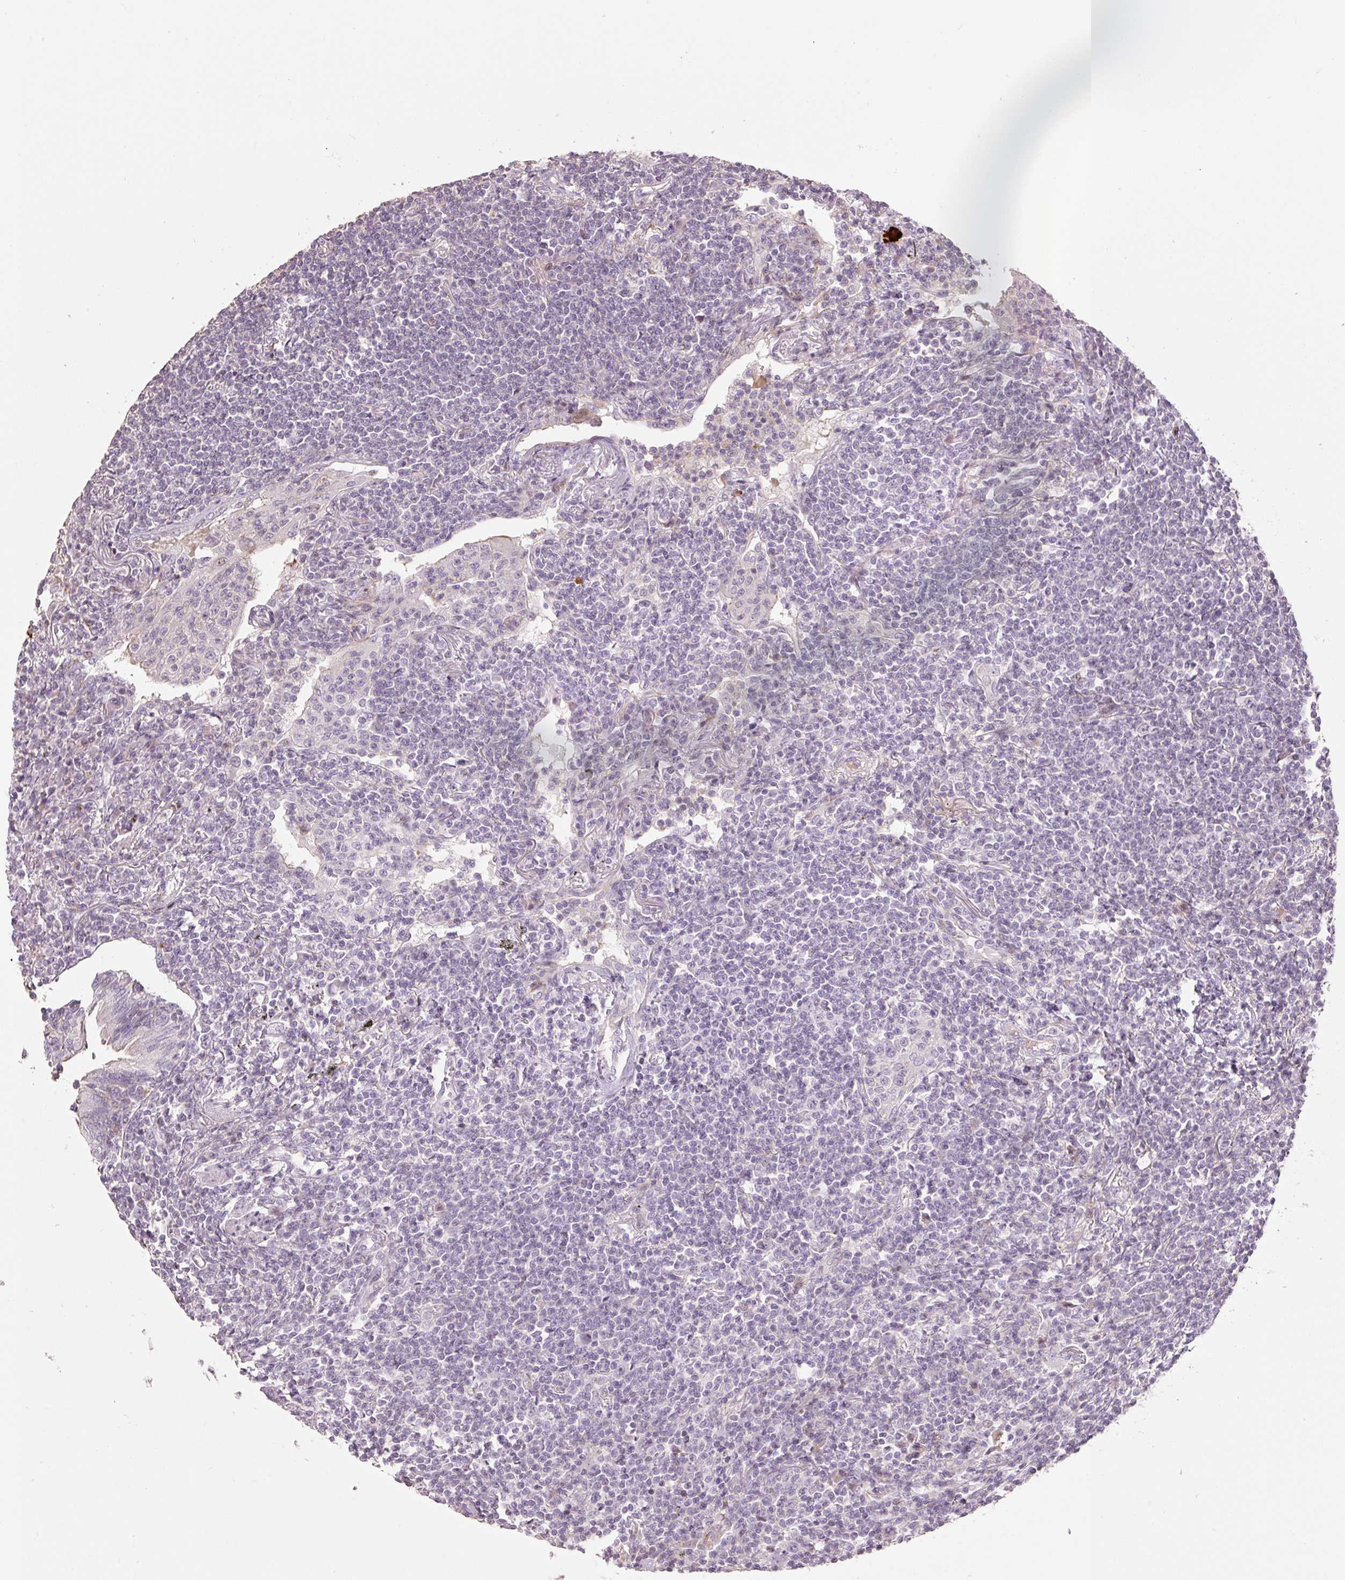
{"staining": {"intensity": "negative", "quantity": "none", "location": "none"}, "tissue": "lymphoma", "cell_type": "Tumor cells", "image_type": "cancer", "snomed": [{"axis": "morphology", "description": "Malignant lymphoma, non-Hodgkin's type, Low grade"}, {"axis": "topography", "description": "Lung"}], "caption": "An image of malignant lymphoma, non-Hodgkin's type (low-grade) stained for a protein shows no brown staining in tumor cells.", "gene": "ZNF552", "patient": {"sex": "female", "age": 71}}